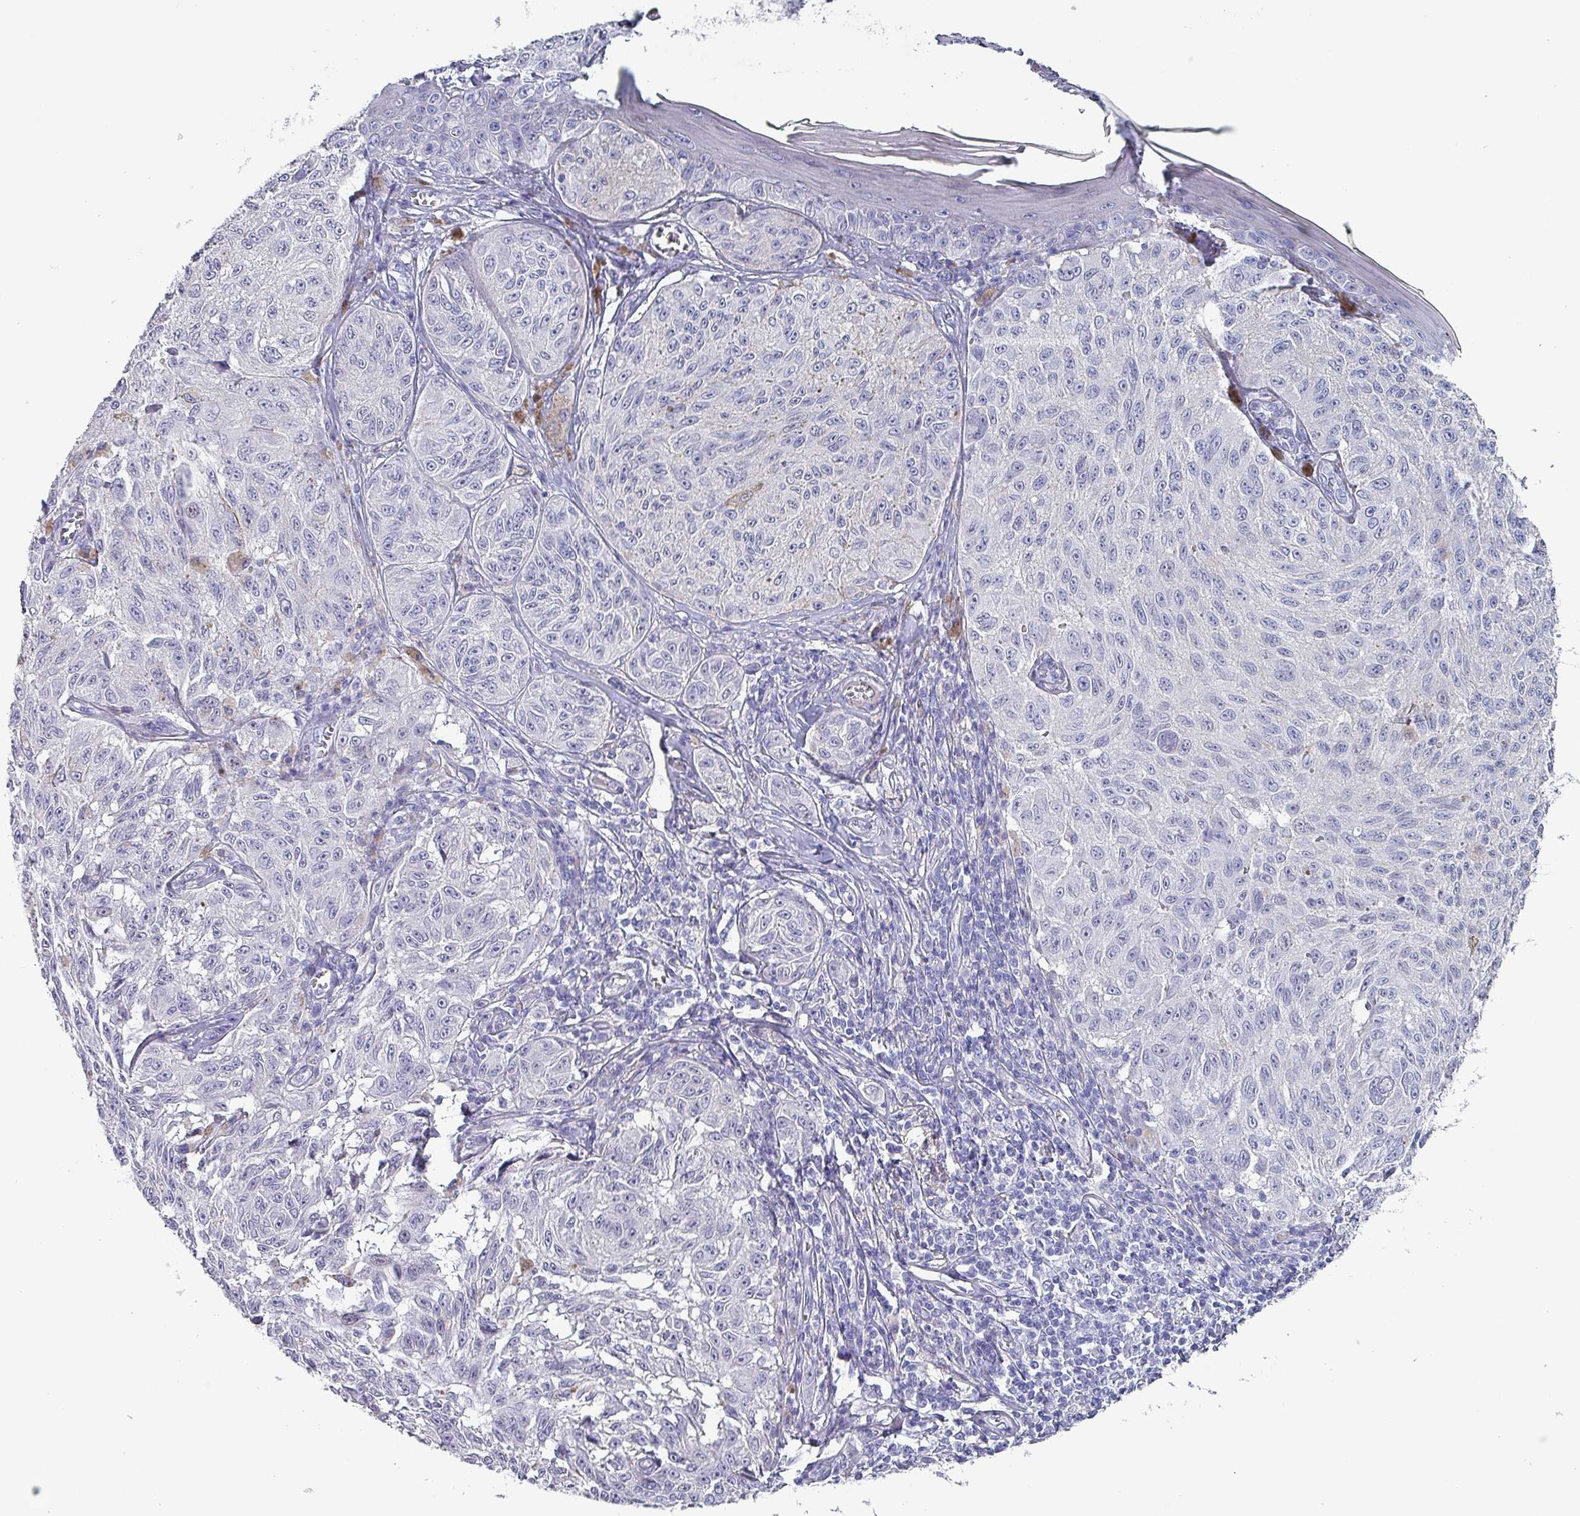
{"staining": {"intensity": "negative", "quantity": "none", "location": "none"}, "tissue": "melanoma", "cell_type": "Tumor cells", "image_type": "cancer", "snomed": [{"axis": "morphology", "description": "Malignant melanoma, NOS"}, {"axis": "topography", "description": "Skin"}], "caption": "Immunohistochemical staining of melanoma exhibits no significant staining in tumor cells. The staining is performed using DAB brown chromogen with nuclei counter-stained in using hematoxylin.", "gene": "INS-IGF2", "patient": {"sex": "male", "age": 68}}